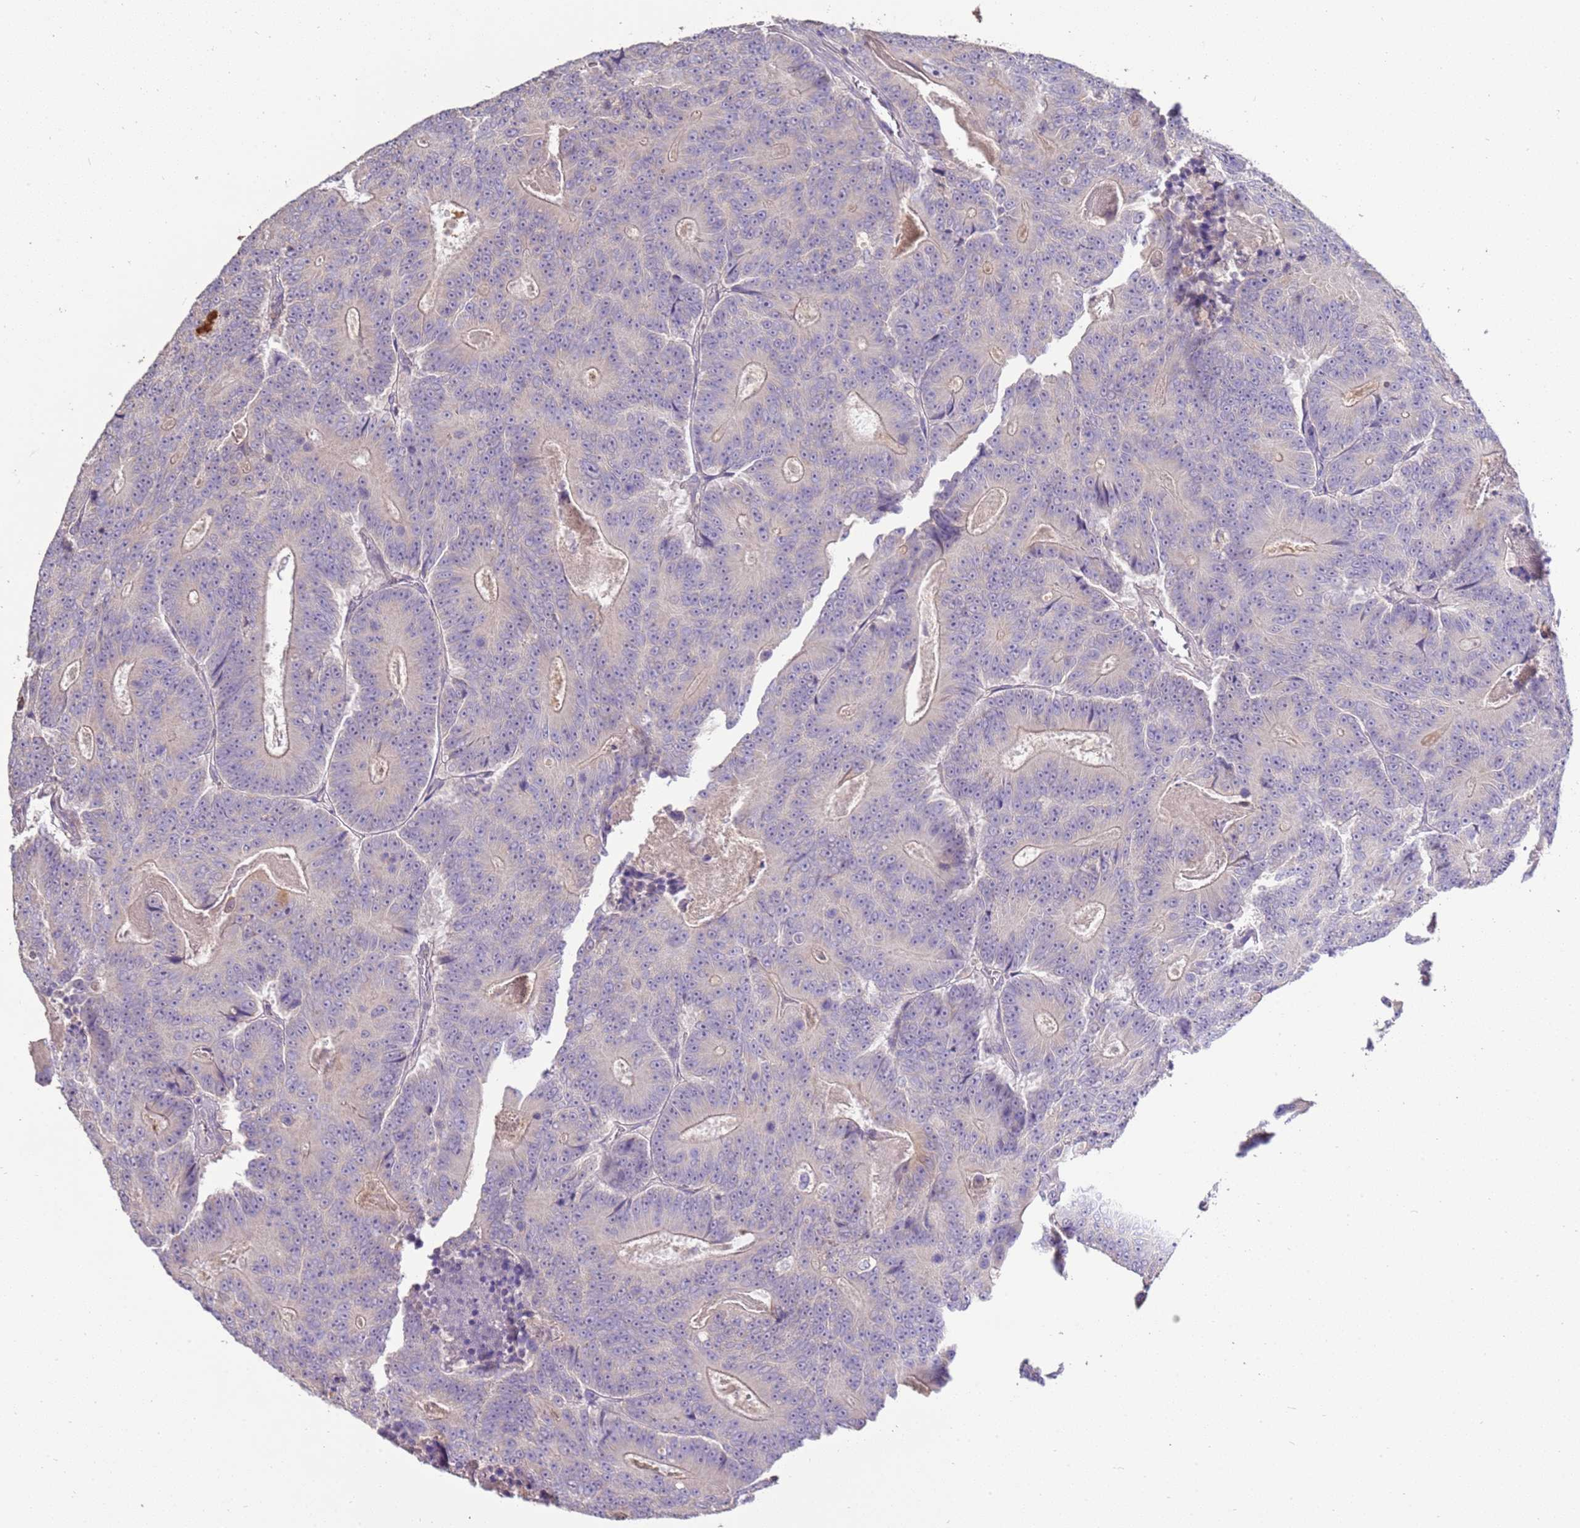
{"staining": {"intensity": "negative", "quantity": "none", "location": "none"}, "tissue": "colorectal cancer", "cell_type": "Tumor cells", "image_type": "cancer", "snomed": [{"axis": "morphology", "description": "Adenocarcinoma, NOS"}, {"axis": "topography", "description": "Colon"}], "caption": "IHC photomicrograph of human colorectal cancer (adenocarcinoma) stained for a protein (brown), which reveals no positivity in tumor cells.", "gene": "IL2RG", "patient": {"sex": "male", "age": 83}}